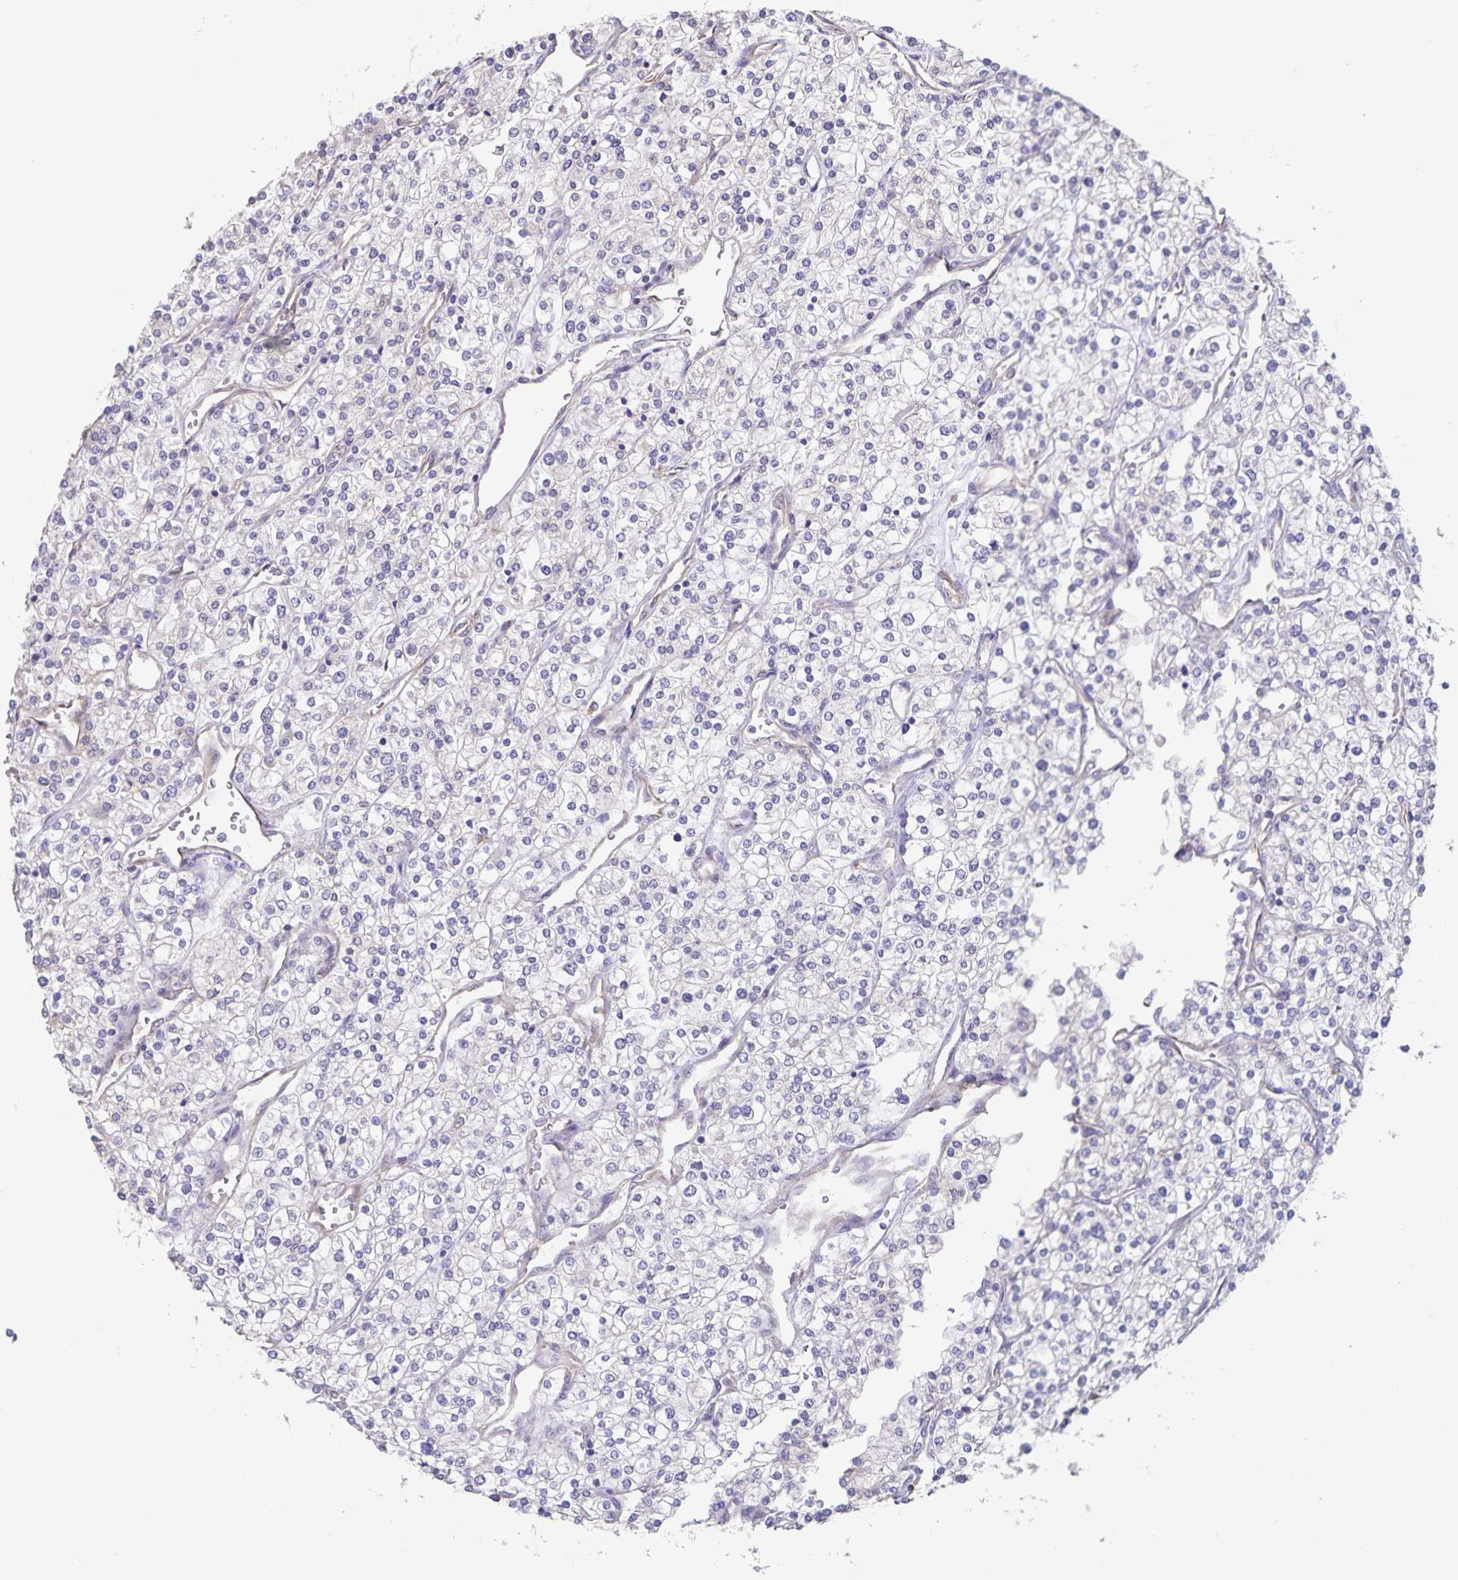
{"staining": {"intensity": "negative", "quantity": "none", "location": "none"}, "tissue": "renal cancer", "cell_type": "Tumor cells", "image_type": "cancer", "snomed": [{"axis": "morphology", "description": "Adenocarcinoma, NOS"}, {"axis": "topography", "description": "Kidney"}], "caption": "The IHC histopathology image has no significant positivity in tumor cells of adenocarcinoma (renal) tissue.", "gene": "SYNM", "patient": {"sex": "male", "age": 80}}